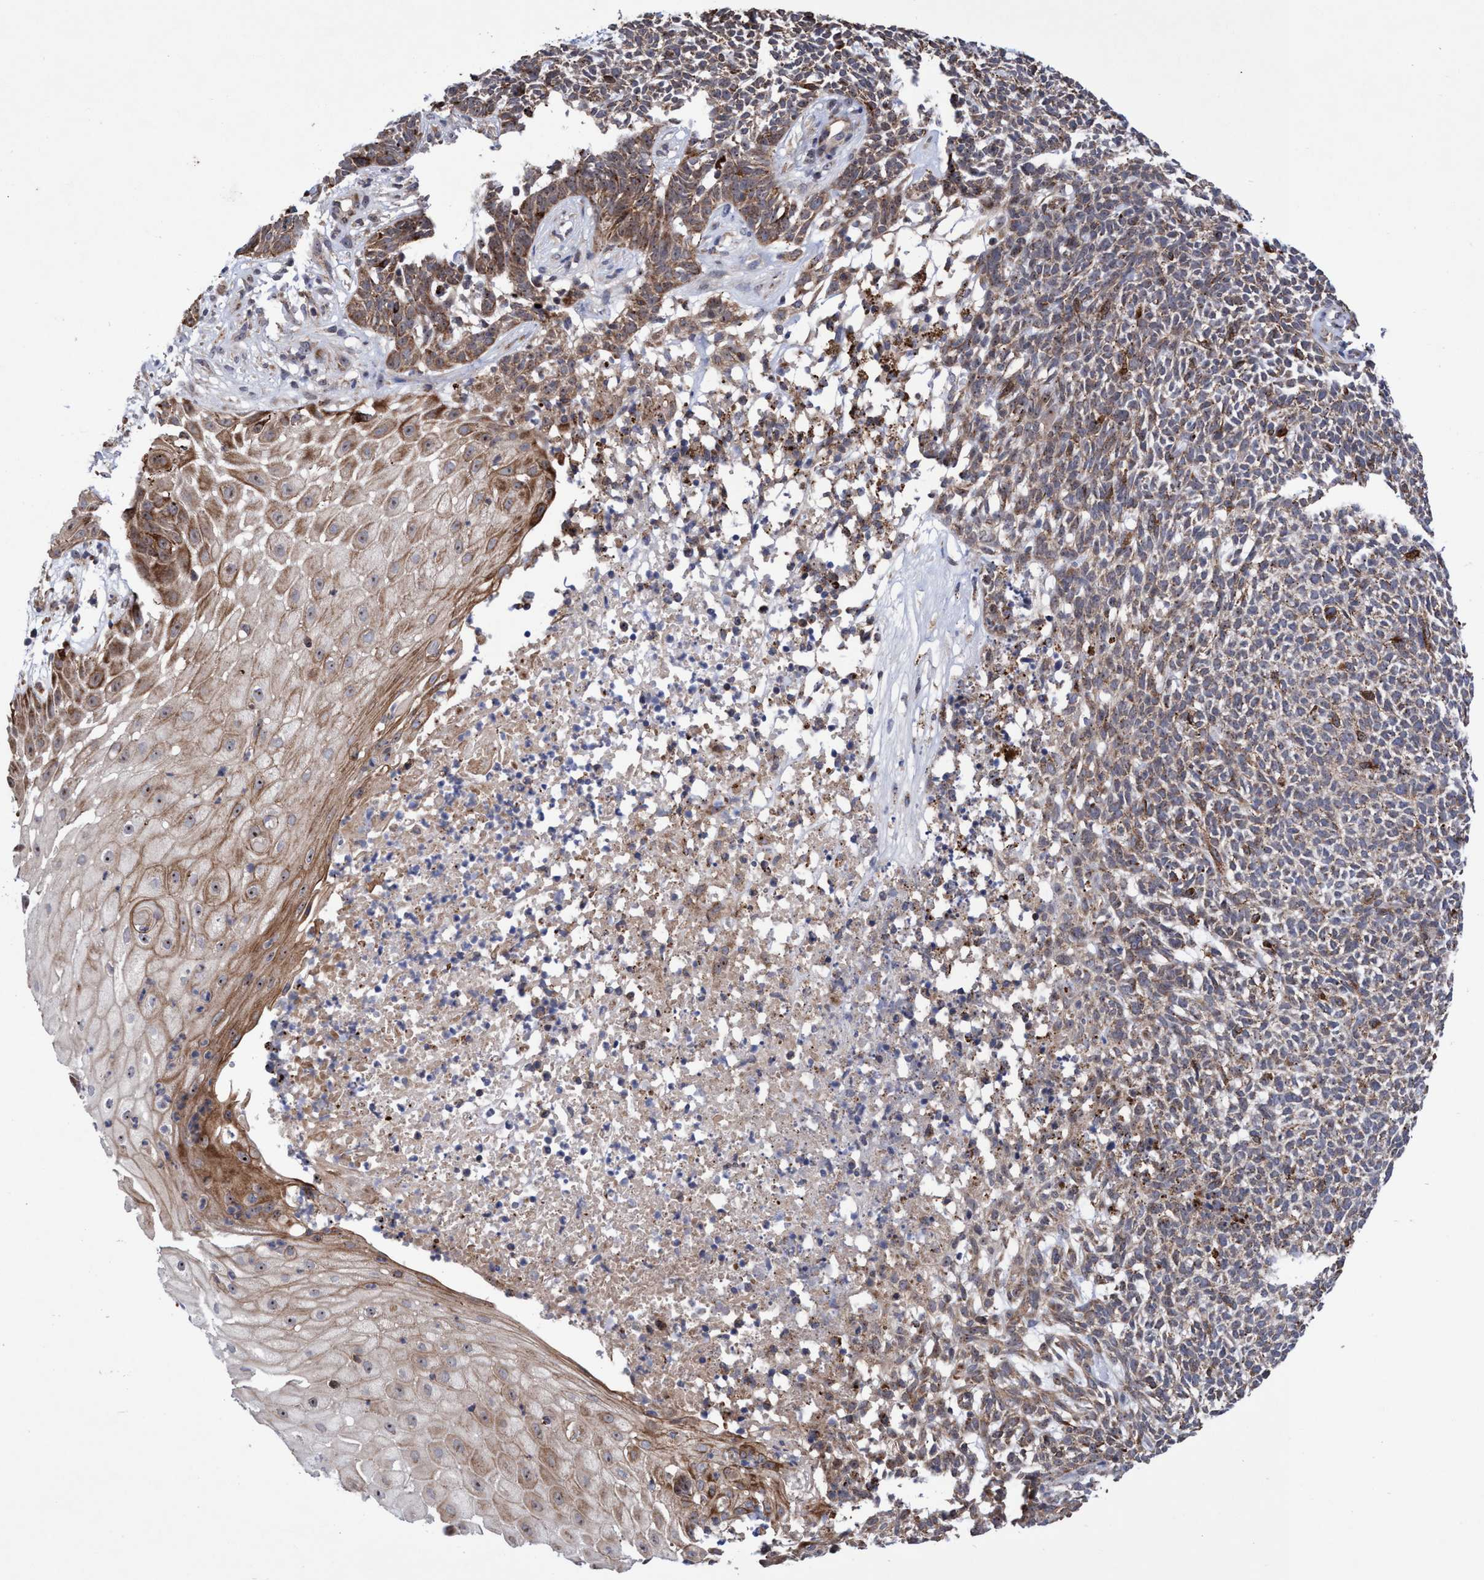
{"staining": {"intensity": "moderate", "quantity": "25%-75%", "location": "cytoplasmic/membranous,nuclear"}, "tissue": "skin cancer", "cell_type": "Tumor cells", "image_type": "cancer", "snomed": [{"axis": "morphology", "description": "Basal cell carcinoma"}, {"axis": "topography", "description": "Skin"}], "caption": "Immunohistochemistry (IHC) photomicrograph of neoplastic tissue: skin cancer stained using IHC shows medium levels of moderate protein expression localized specifically in the cytoplasmic/membranous and nuclear of tumor cells, appearing as a cytoplasmic/membranous and nuclear brown color.", "gene": "P2RY14", "patient": {"sex": "female", "age": 84}}